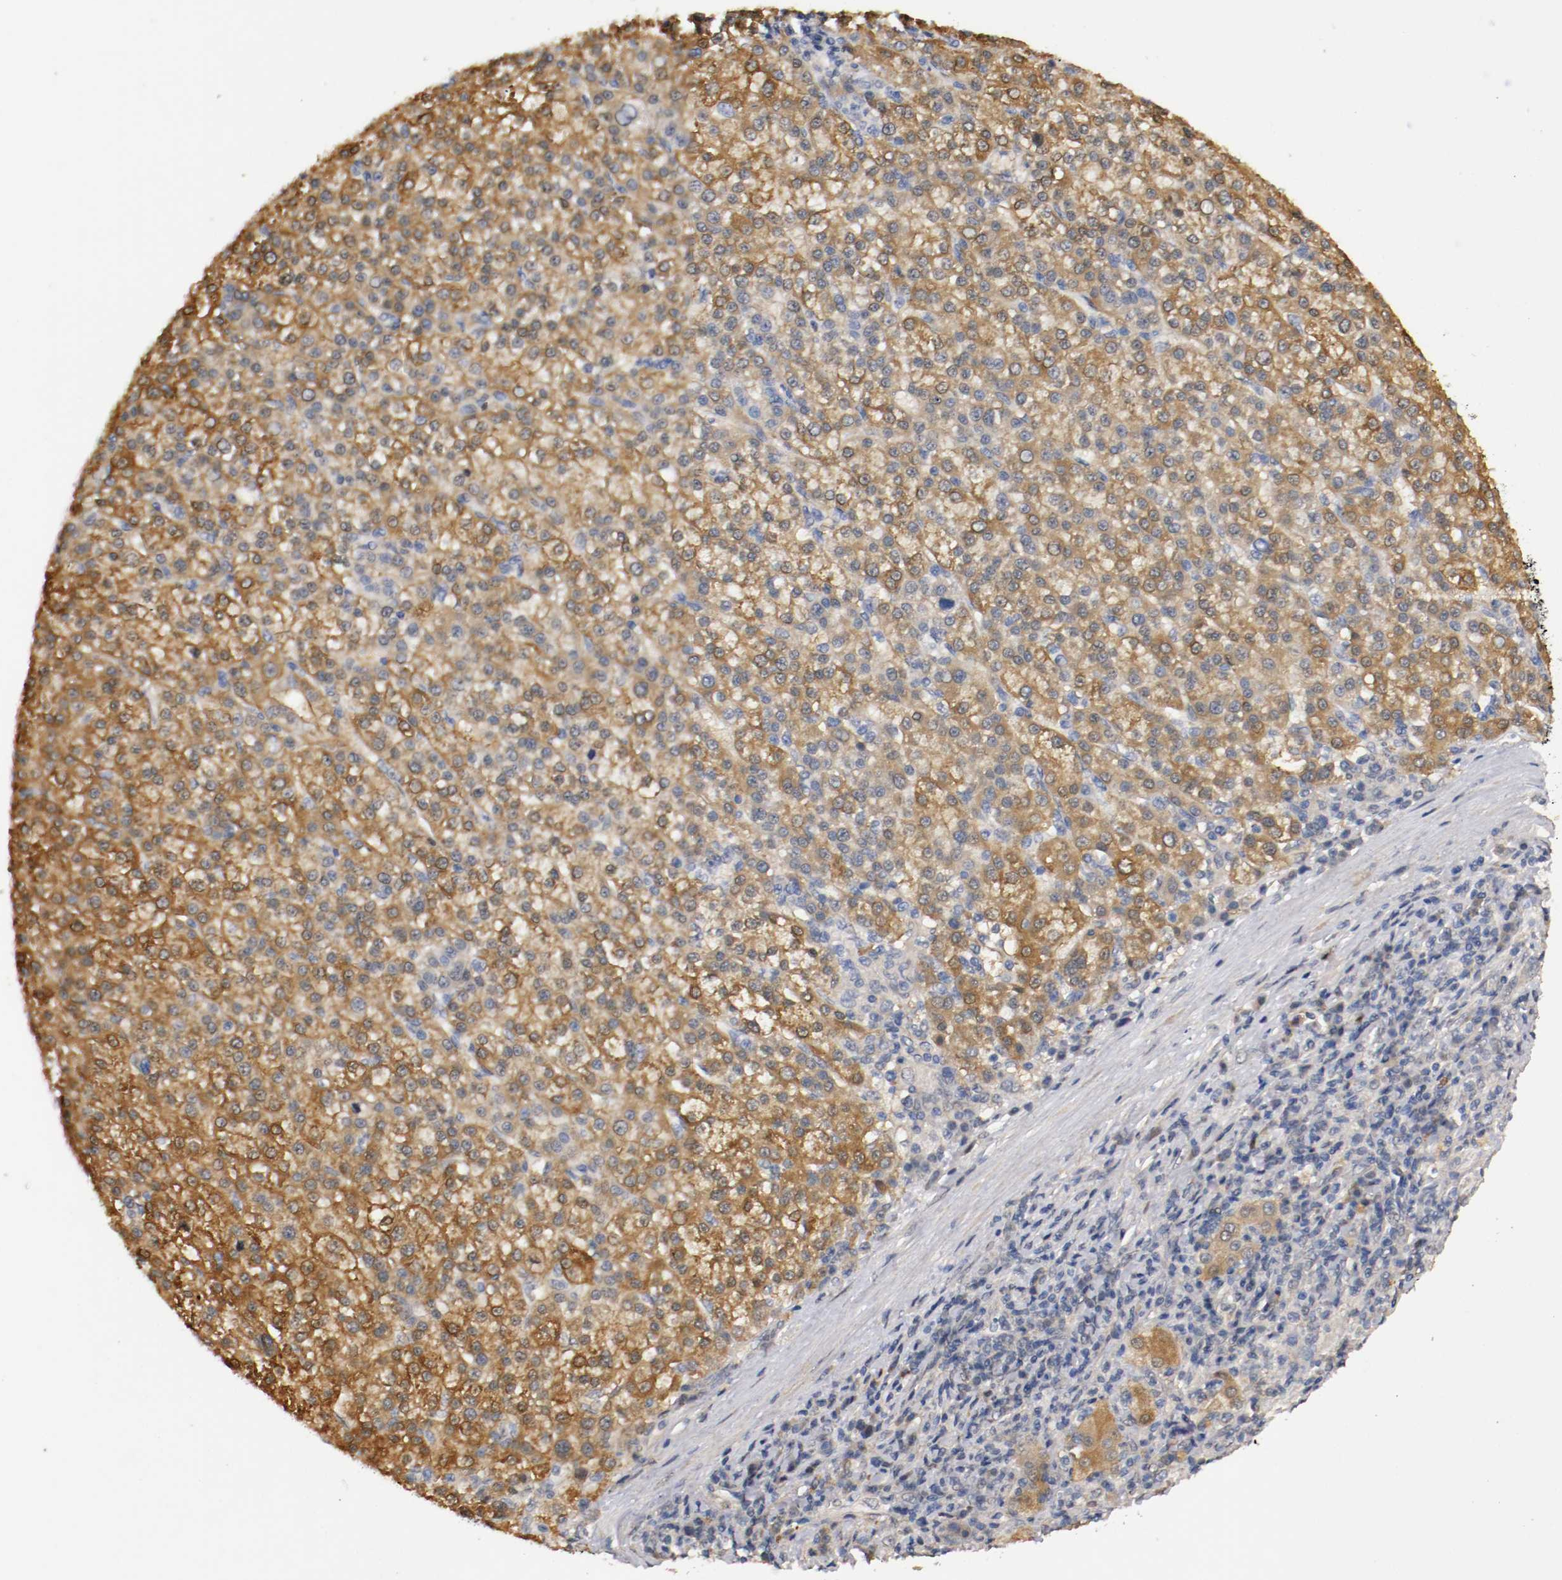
{"staining": {"intensity": "moderate", "quantity": ">75%", "location": "cytoplasmic/membranous,nuclear"}, "tissue": "liver cancer", "cell_type": "Tumor cells", "image_type": "cancer", "snomed": [{"axis": "morphology", "description": "Carcinoma, Hepatocellular, NOS"}, {"axis": "topography", "description": "Liver"}], "caption": "High-magnification brightfield microscopy of liver cancer stained with DAB (3,3'-diaminobenzidine) (brown) and counterstained with hematoxylin (blue). tumor cells exhibit moderate cytoplasmic/membranous and nuclear positivity is present in about>75% of cells. The staining is performed using DAB (3,3'-diaminobenzidine) brown chromogen to label protein expression. The nuclei are counter-stained blue using hematoxylin.", "gene": "TNFRSF1B", "patient": {"sex": "female", "age": 58}}